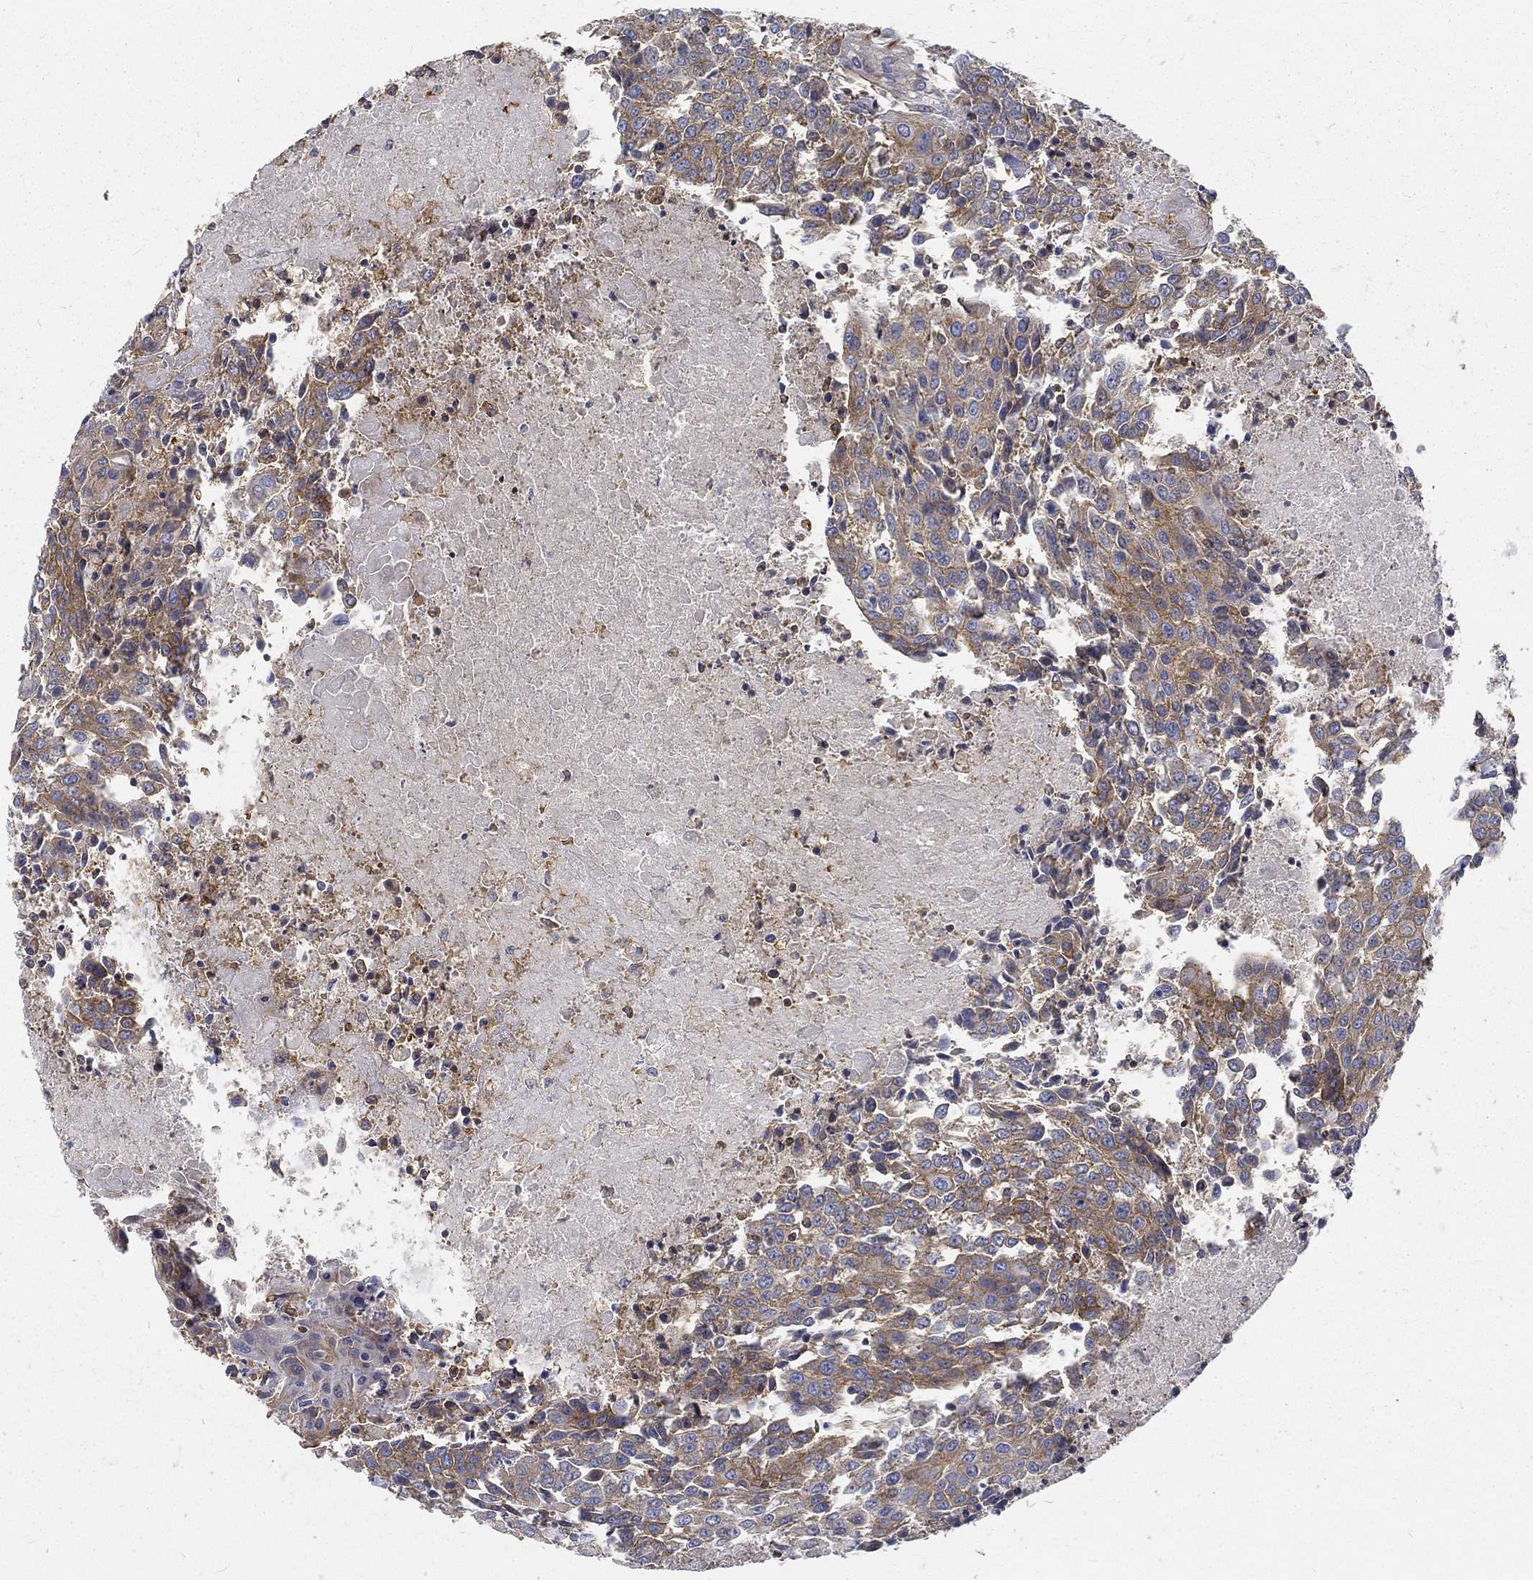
{"staining": {"intensity": "moderate", "quantity": "<25%", "location": "cytoplasmic/membranous"}, "tissue": "urothelial cancer", "cell_type": "Tumor cells", "image_type": "cancer", "snomed": [{"axis": "morphology", "description": "Urothelial carcinoma, High grade"}, {"axis": "topography", "description": "Urinary bladder"}], "caption": "Urothelial carcinoma (high-grade) stained with a brown dye demonstrates moderate cytoplasmic/membranous positive staining in approximately <25% of tumor cells.", "gene": "MTMR11", "patient": {"sex": "female", "age": 85}}